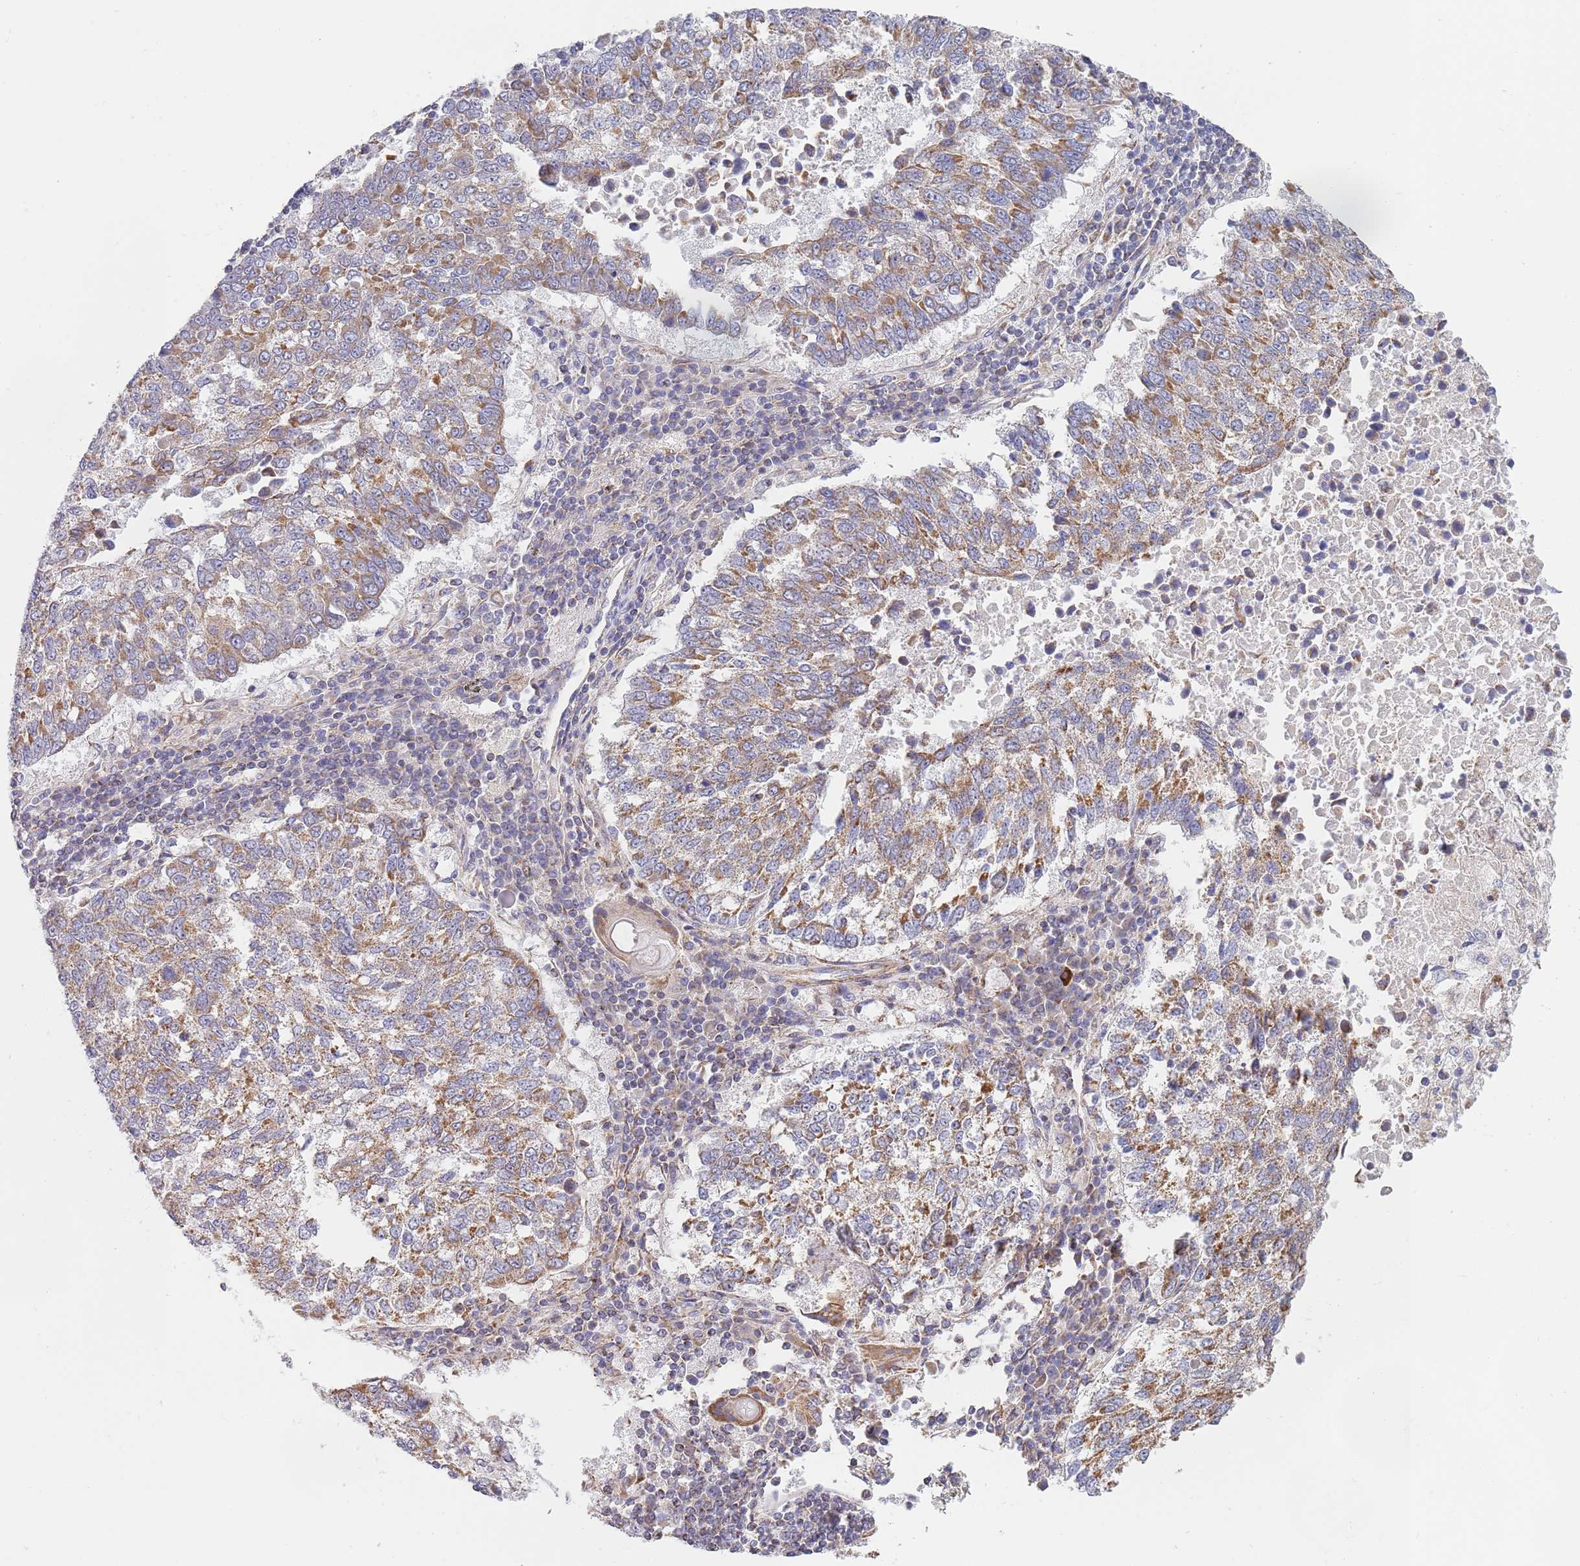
{"staining": {"intensity": "moderate", "quantity": ">75%", "location": "cytoplasmic/membranous"}, "tissue": "lung cancer", "cell_type": "Tumor cells", "image_type": "cancer", "snomed": [{"axis": "morphology", "description": "Squamous cell carcinoma, NOS"}, {"axis": "topography", "description": "Lung"}], "caption": "Protein analysis of lung squamous cell carcinoma tissue shows moderate cytoplasmic/membranous staining in approximately >75% of tumor cells.", "gene": "PWWP3A", "patient": {"sex": "male", "age": 73}}